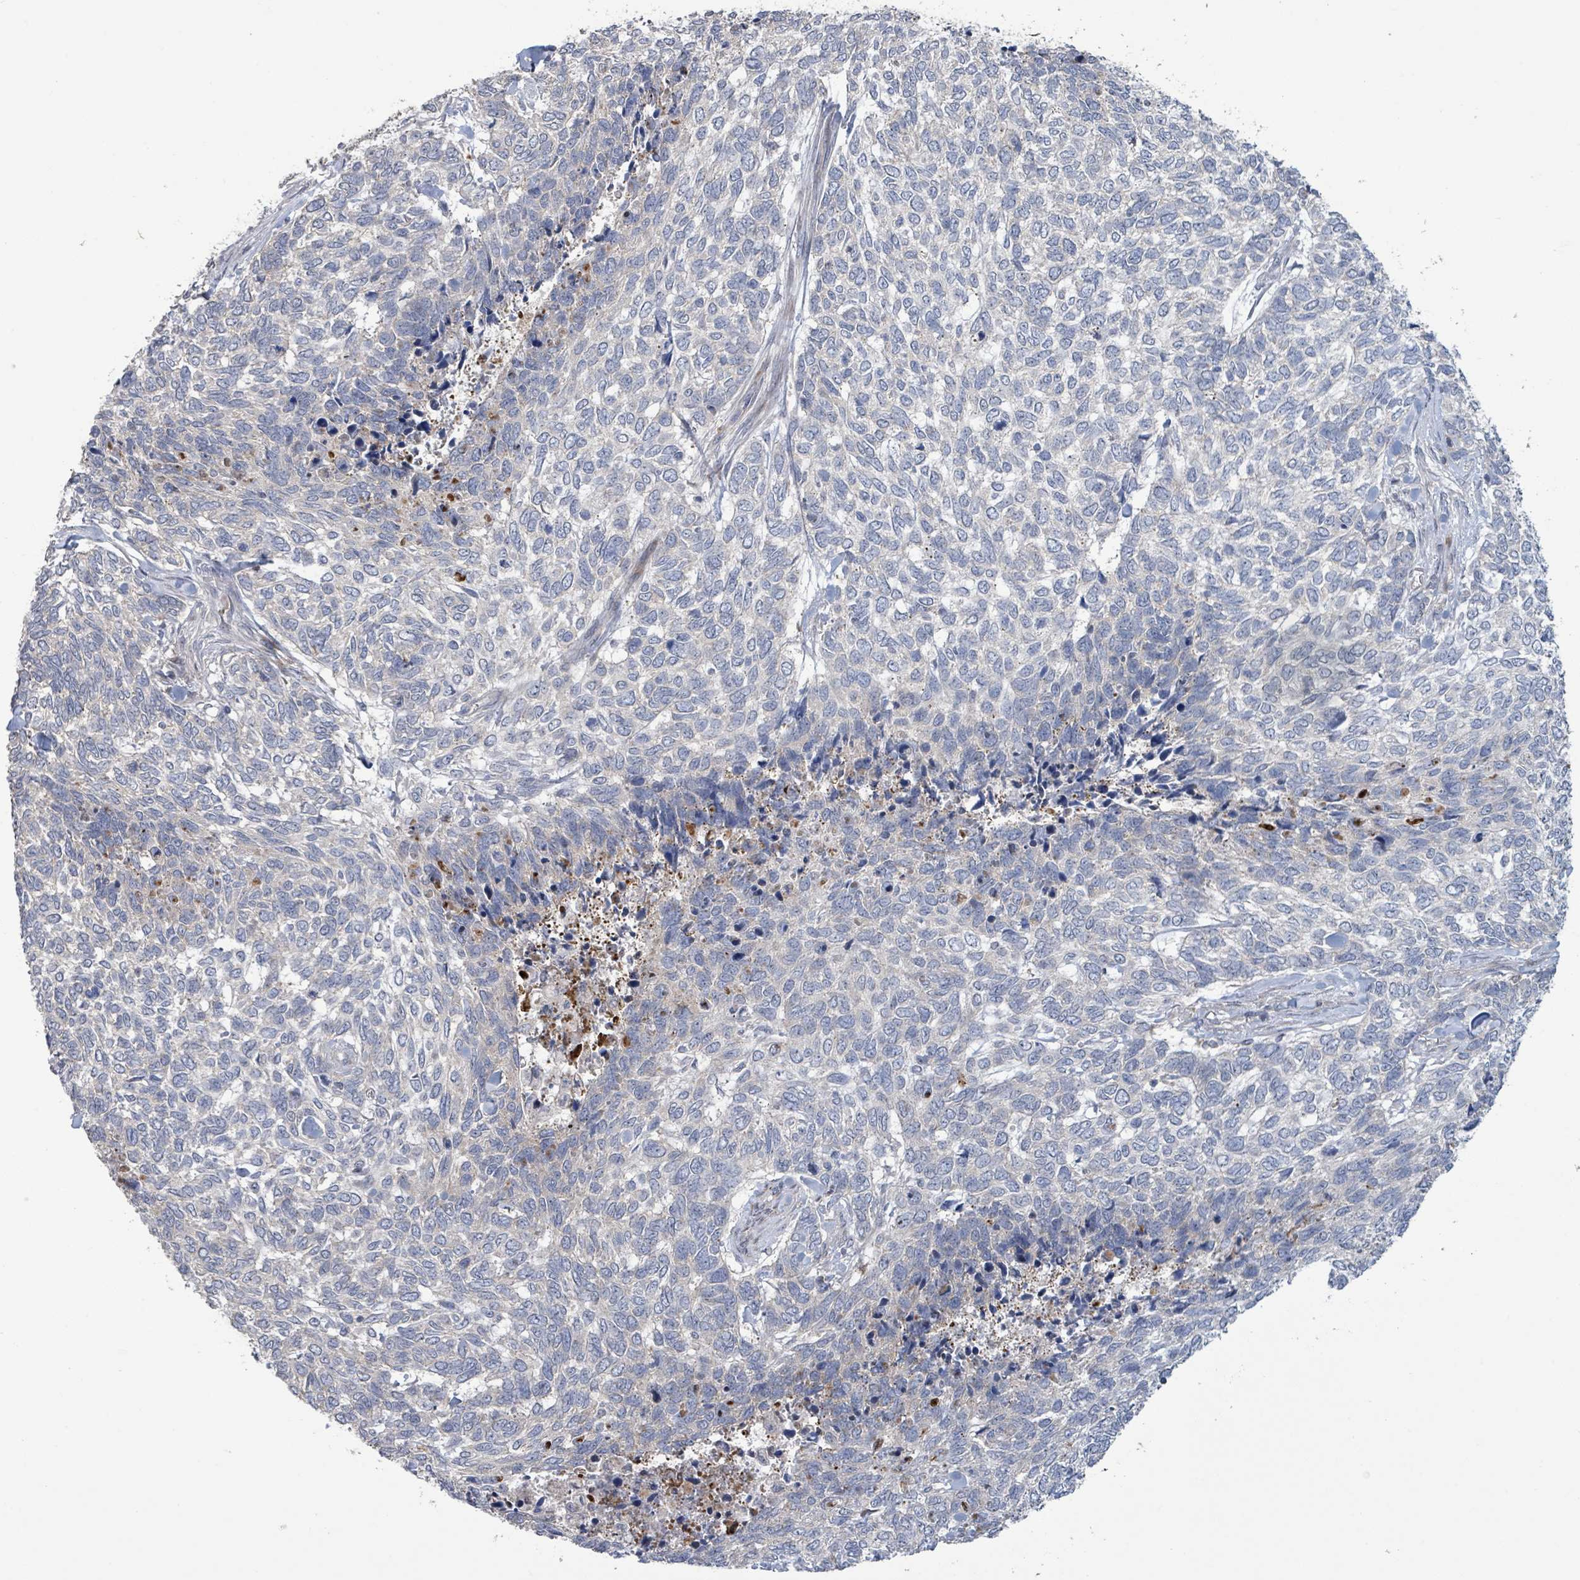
{"staining": {"intensity": "negative", "quantity": "none", "location": "none"}, "tissue": "skin cancer", "cell_type": "Tumor cells", "image_type": "cancer", "snomed": [{"axis": "morphology", "description": "Basal cell carcinoma"}, {"axis": "topography", "description": "Skin"}], "caption": "The image exhibits no staining of tumor cells in basal cell carcinoma (skin). (IHC, brightfield microscopy, high magnification).", "gene": "LILRA4", "patient": {"sex": "female", "age": 65}}